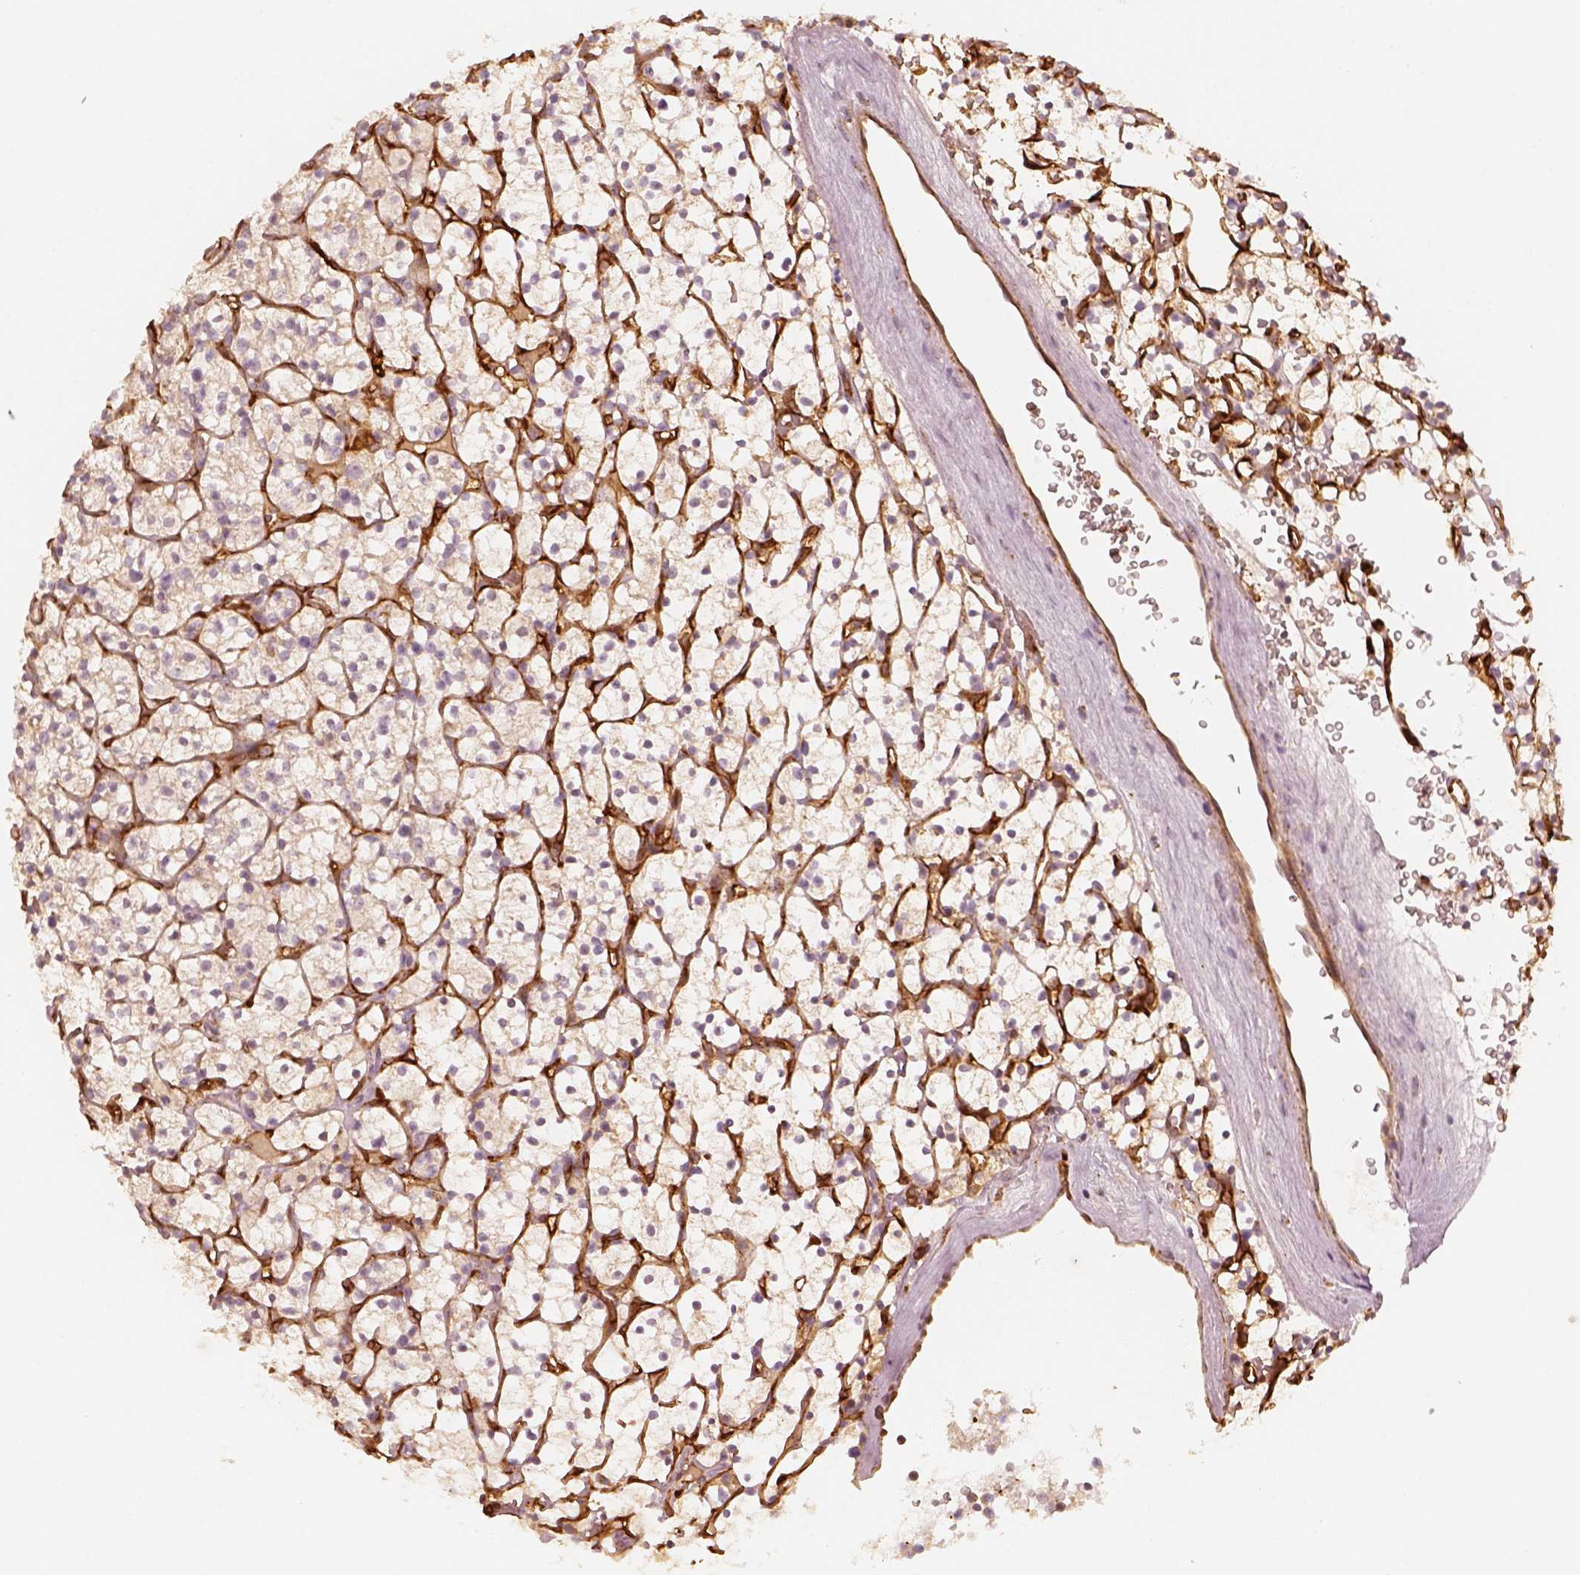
{"staining": {"intensity": "negative", "quantity": "none", "location": "none"}, "tissue": "renal cancer", "cell_type": "Tumor cells", "image_type": "cancer", "snomed": [{"axis": "morphology", "description": "Adenocarcinoma, NOS"}, {"axis": "topography", "description": "Kidney"}], "caption": "High magnification brightfield microscopy of renal cancer stained with DAB (3,3'-diaminobenzidine) (brown) and counterstained with hematoxylin (blue): tumor cells show no significant expression.", "gene": "FSCN1", "patient": {"sex": "female", "age": 64}}